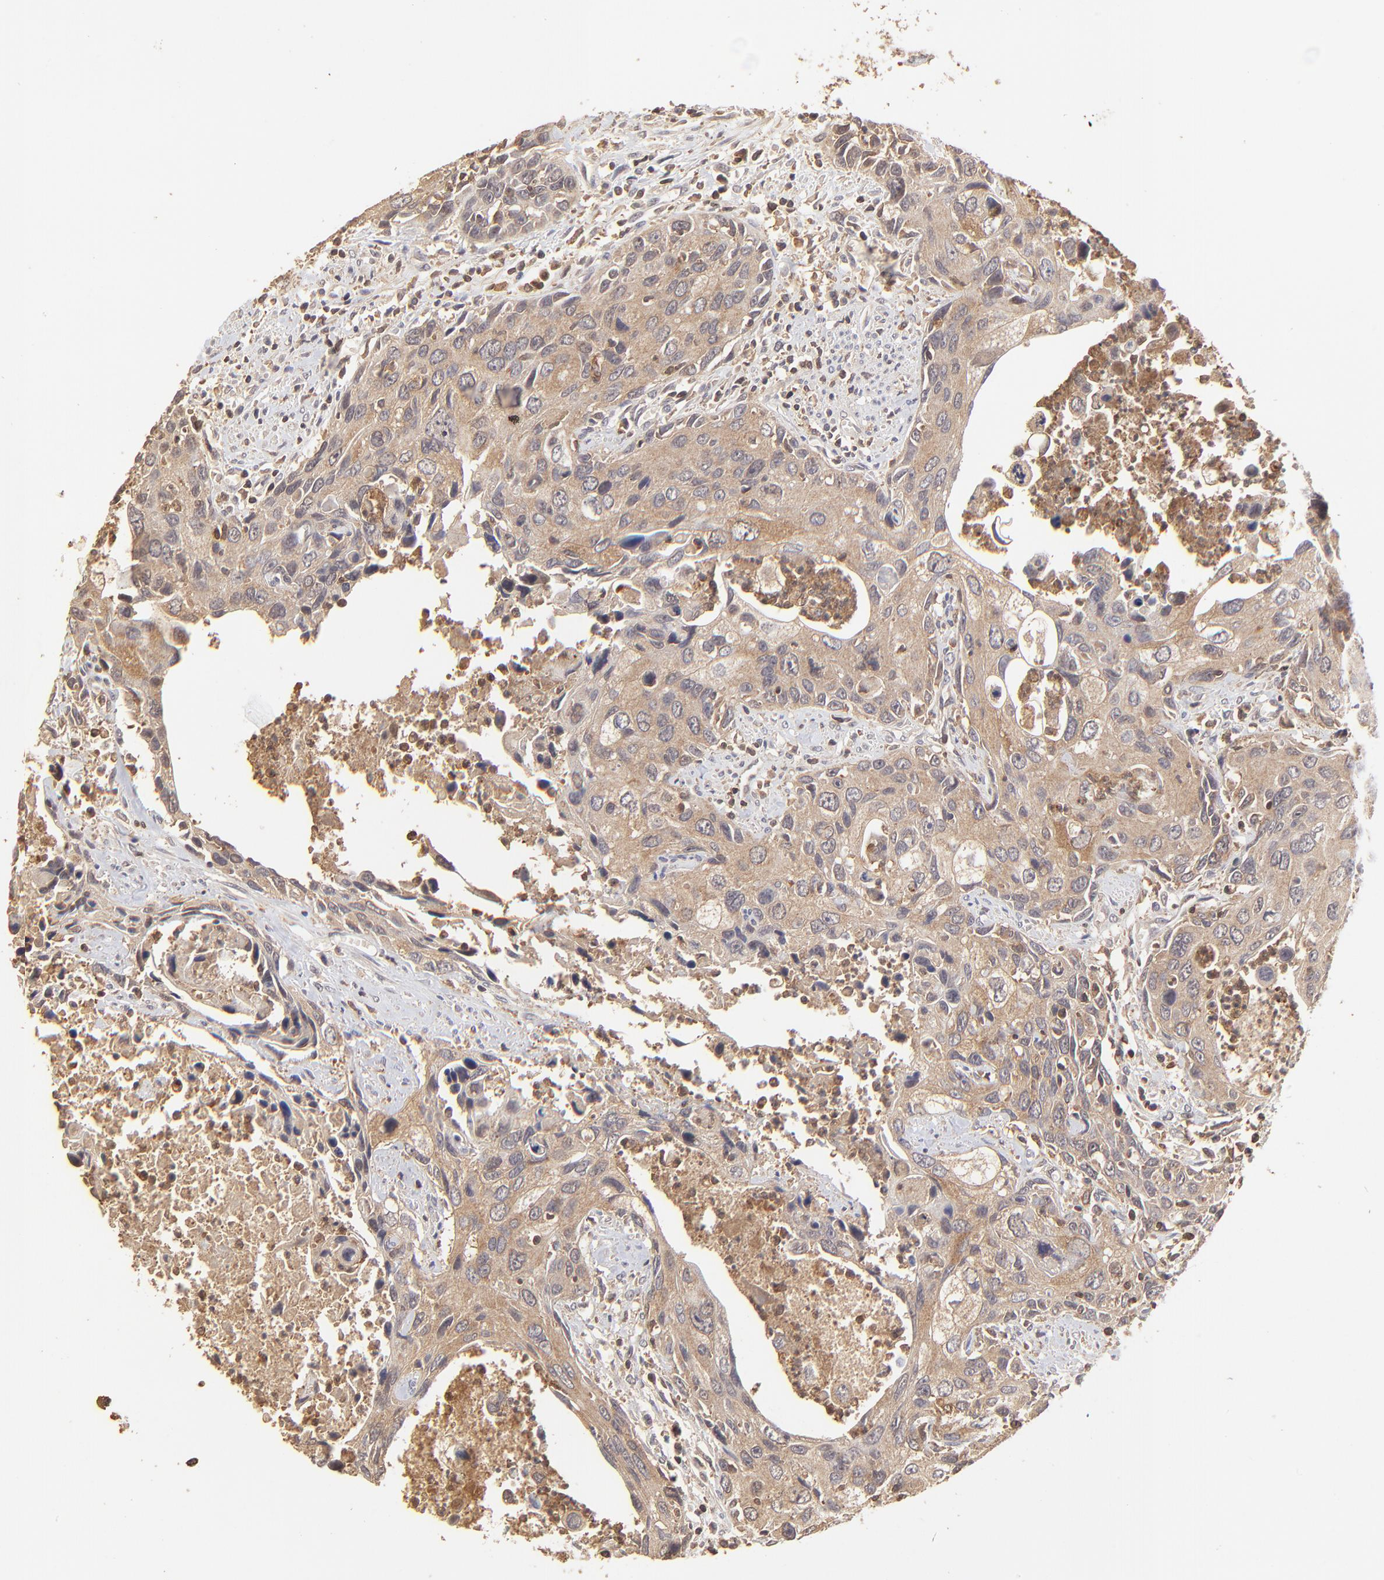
{"staining": {"intensity": "moderate", "quantity": ">75%", "location": "cytoplasmic/membranous"}, "tissue": "urothelial cancer", "cell_type": "Tumor cells", "image_type": "cancer", "snomed": [{"axis": "morphology", "description": "Urothelial carcinoma, High grade"}, {"axis": "topography", "description": "Urinary bladder"}], "caption": "A micrograph of human urothelial cancer stained for a protein demonstrates moderate cytoplasmic/membranous brown staining in tumor cells.", "gene": "STON2", "patient": {"sex": "male", "age": 71}}